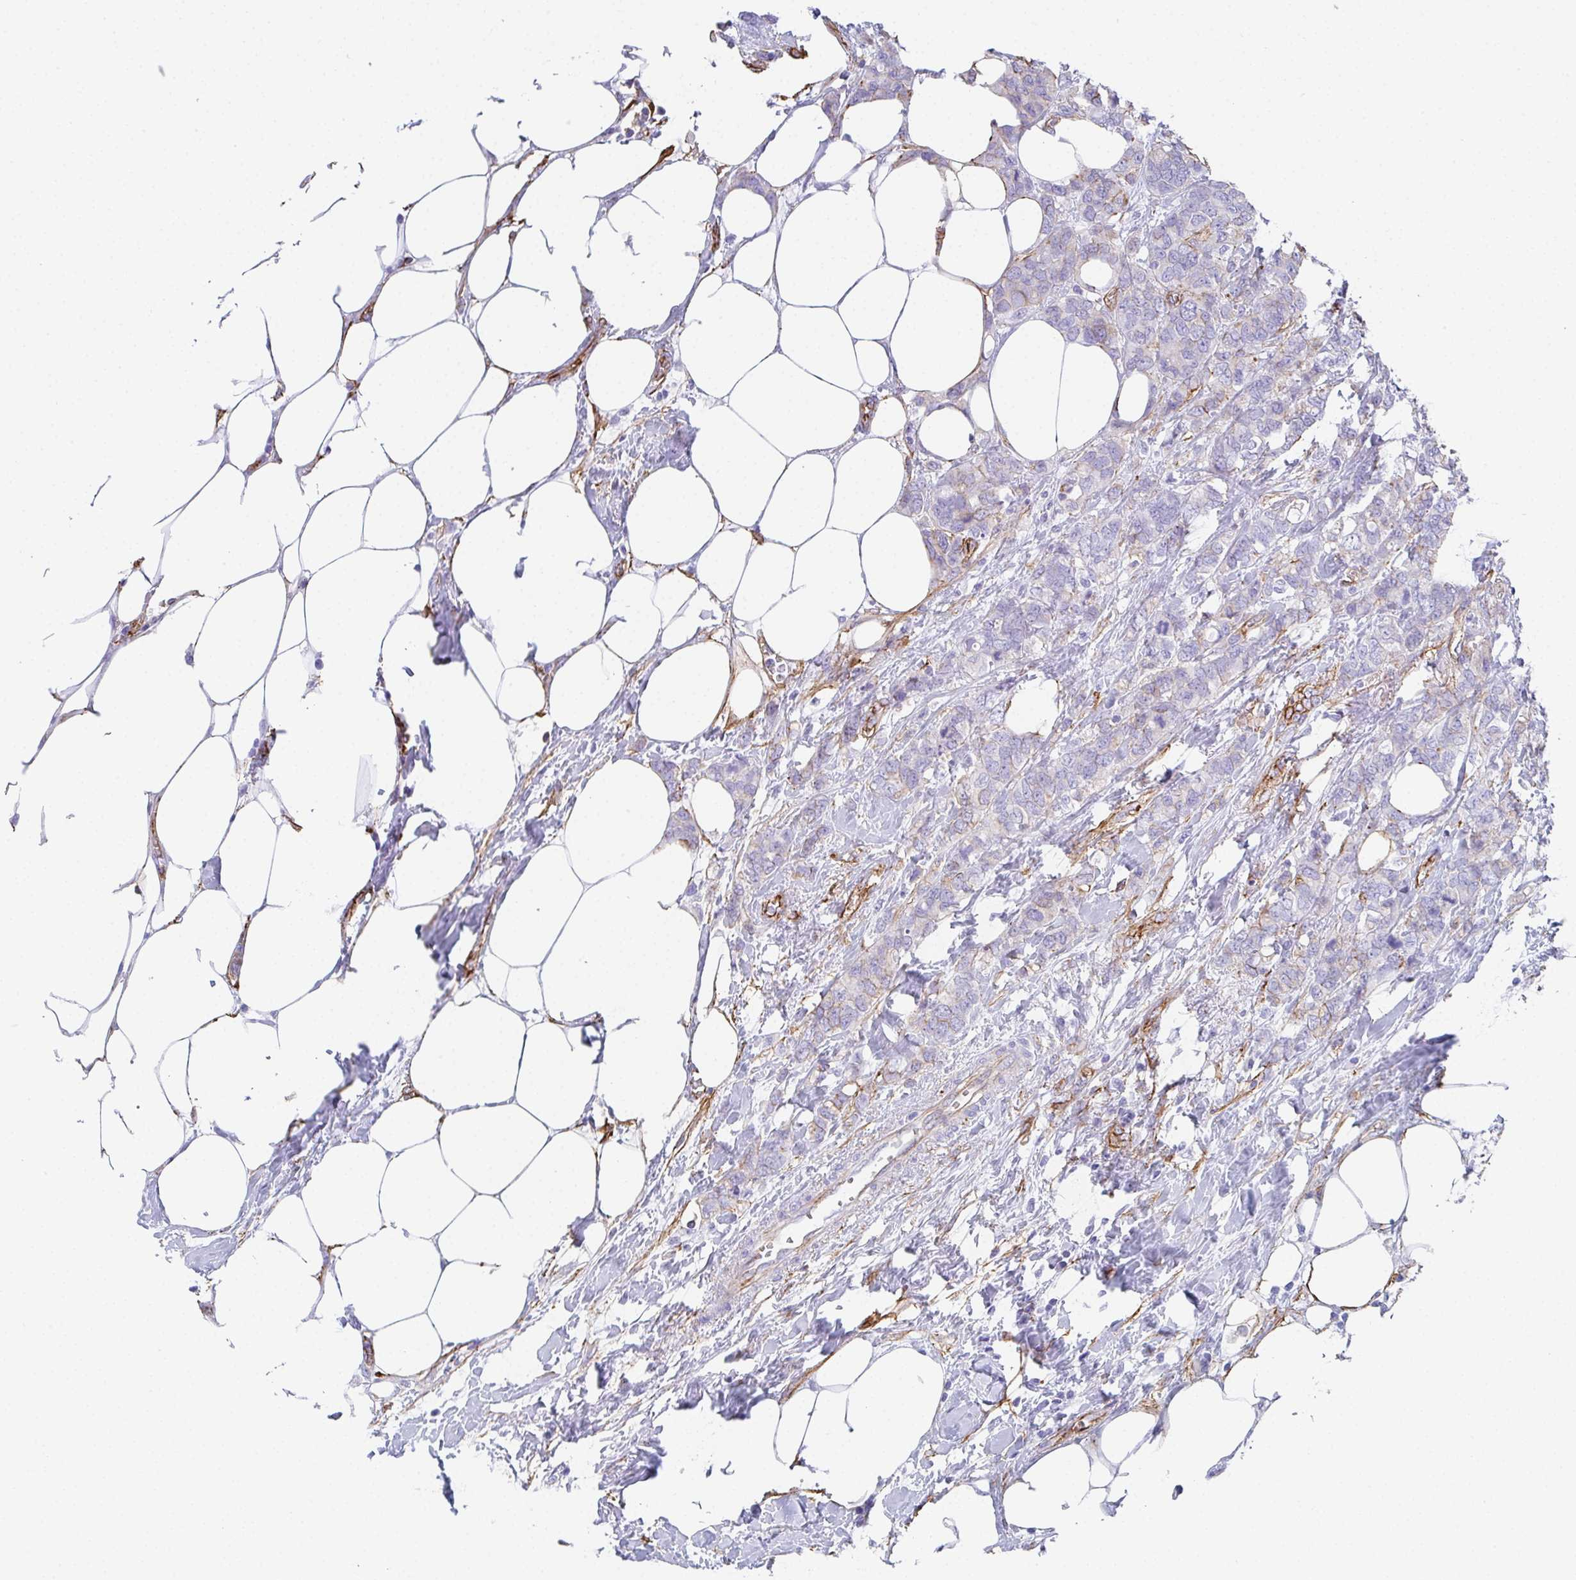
{"staining": {"intensity": "weak", "quantity": "<25%", "location": "cytoplasmic/membranous"}, "tissue": "breast cancer", "cell_type": "Tumor cells", "image_type": "cancer", "snomed": [{"axis": "morphology", "description": "Lobular carcinoma"}, {"axis": "topography", "description": "Breast"}], "caption": "Tumor cells are negative for protein expression in human lobular carcinoma (breast). (Stains: DAB (3,3'-diaminobenzidine) immunohistochemistry (IHC) with hematoxylin counter stain, Microscopy: brightfield microscopy at high magnification).", "gene": "DBN1", "patient": {"sex": "female", "age": 91}}